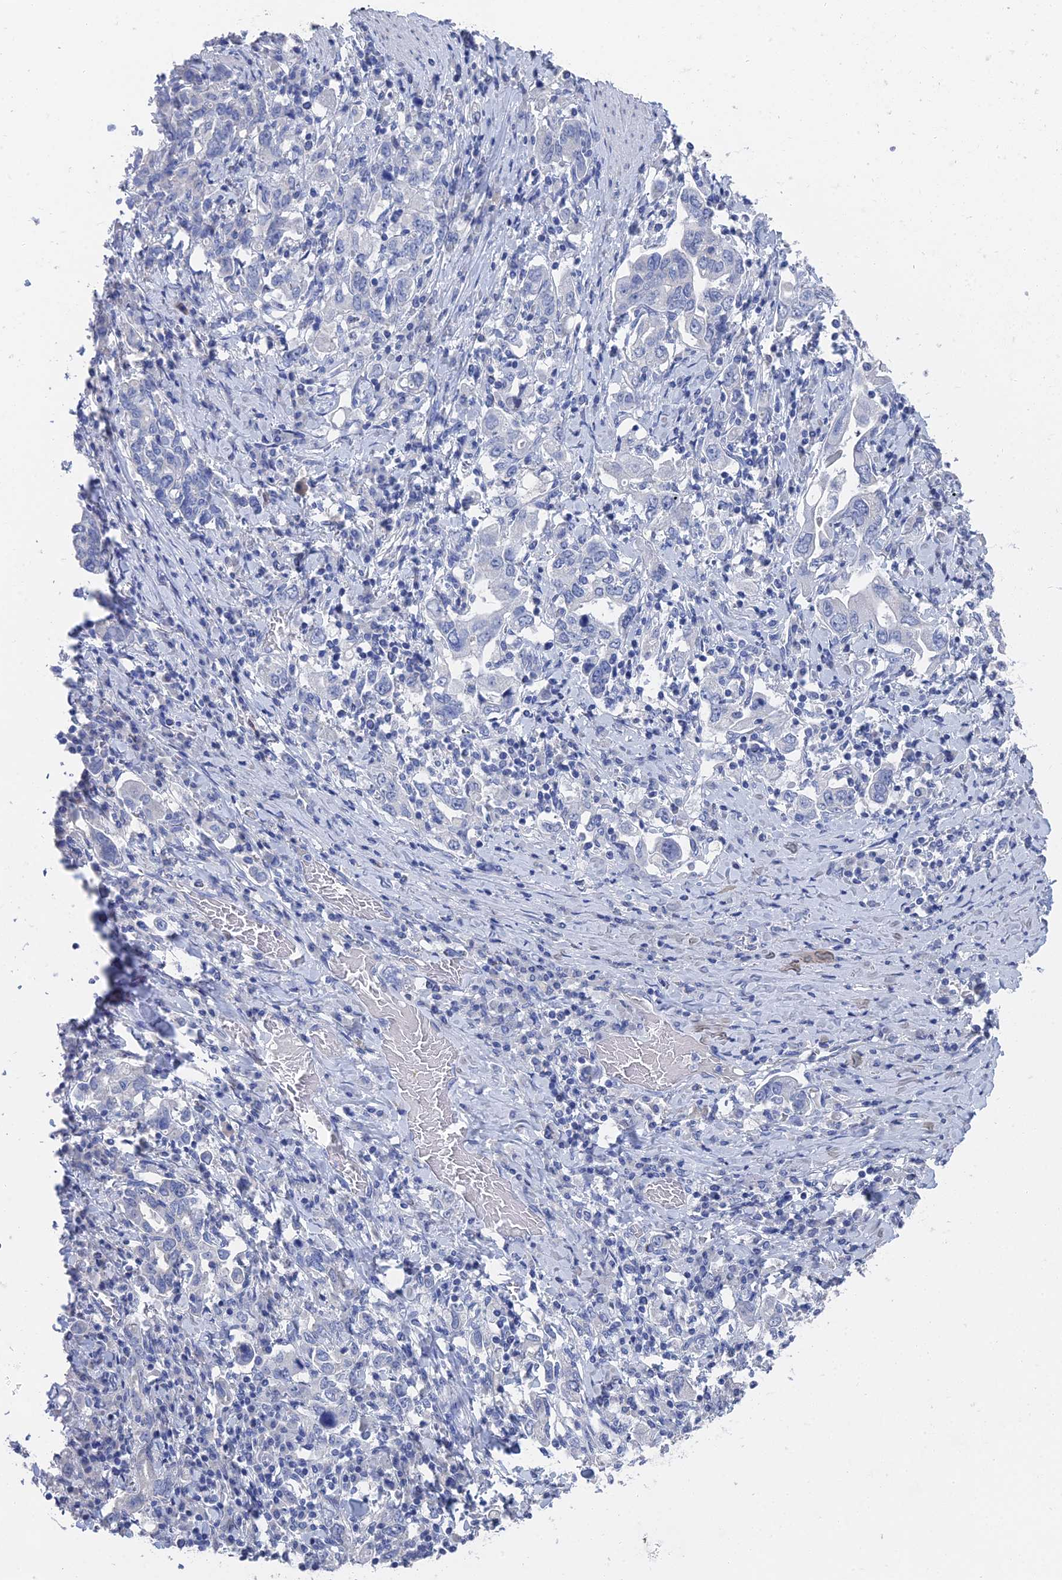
{"staining": {"intensity": "negative", "quantity": "none", "location": "none"}, "tissue": "stomach cancer", "cell_type": "Tumor cells", "image_type": "cancer", "snomed": [{"axis": "morphology", "description": "Adenocarcinoma, NOS"}, {"axis": "topography", "description": "Stomach, upper"}, {"axis": "topography", "description": "Stomach"}], "caption": "This is an IHC image of adenocarcinoma (stomach). There is no expression in tumor cells.", "gene": "GFAP", "patient": {"sex": "male", "age": 62}}